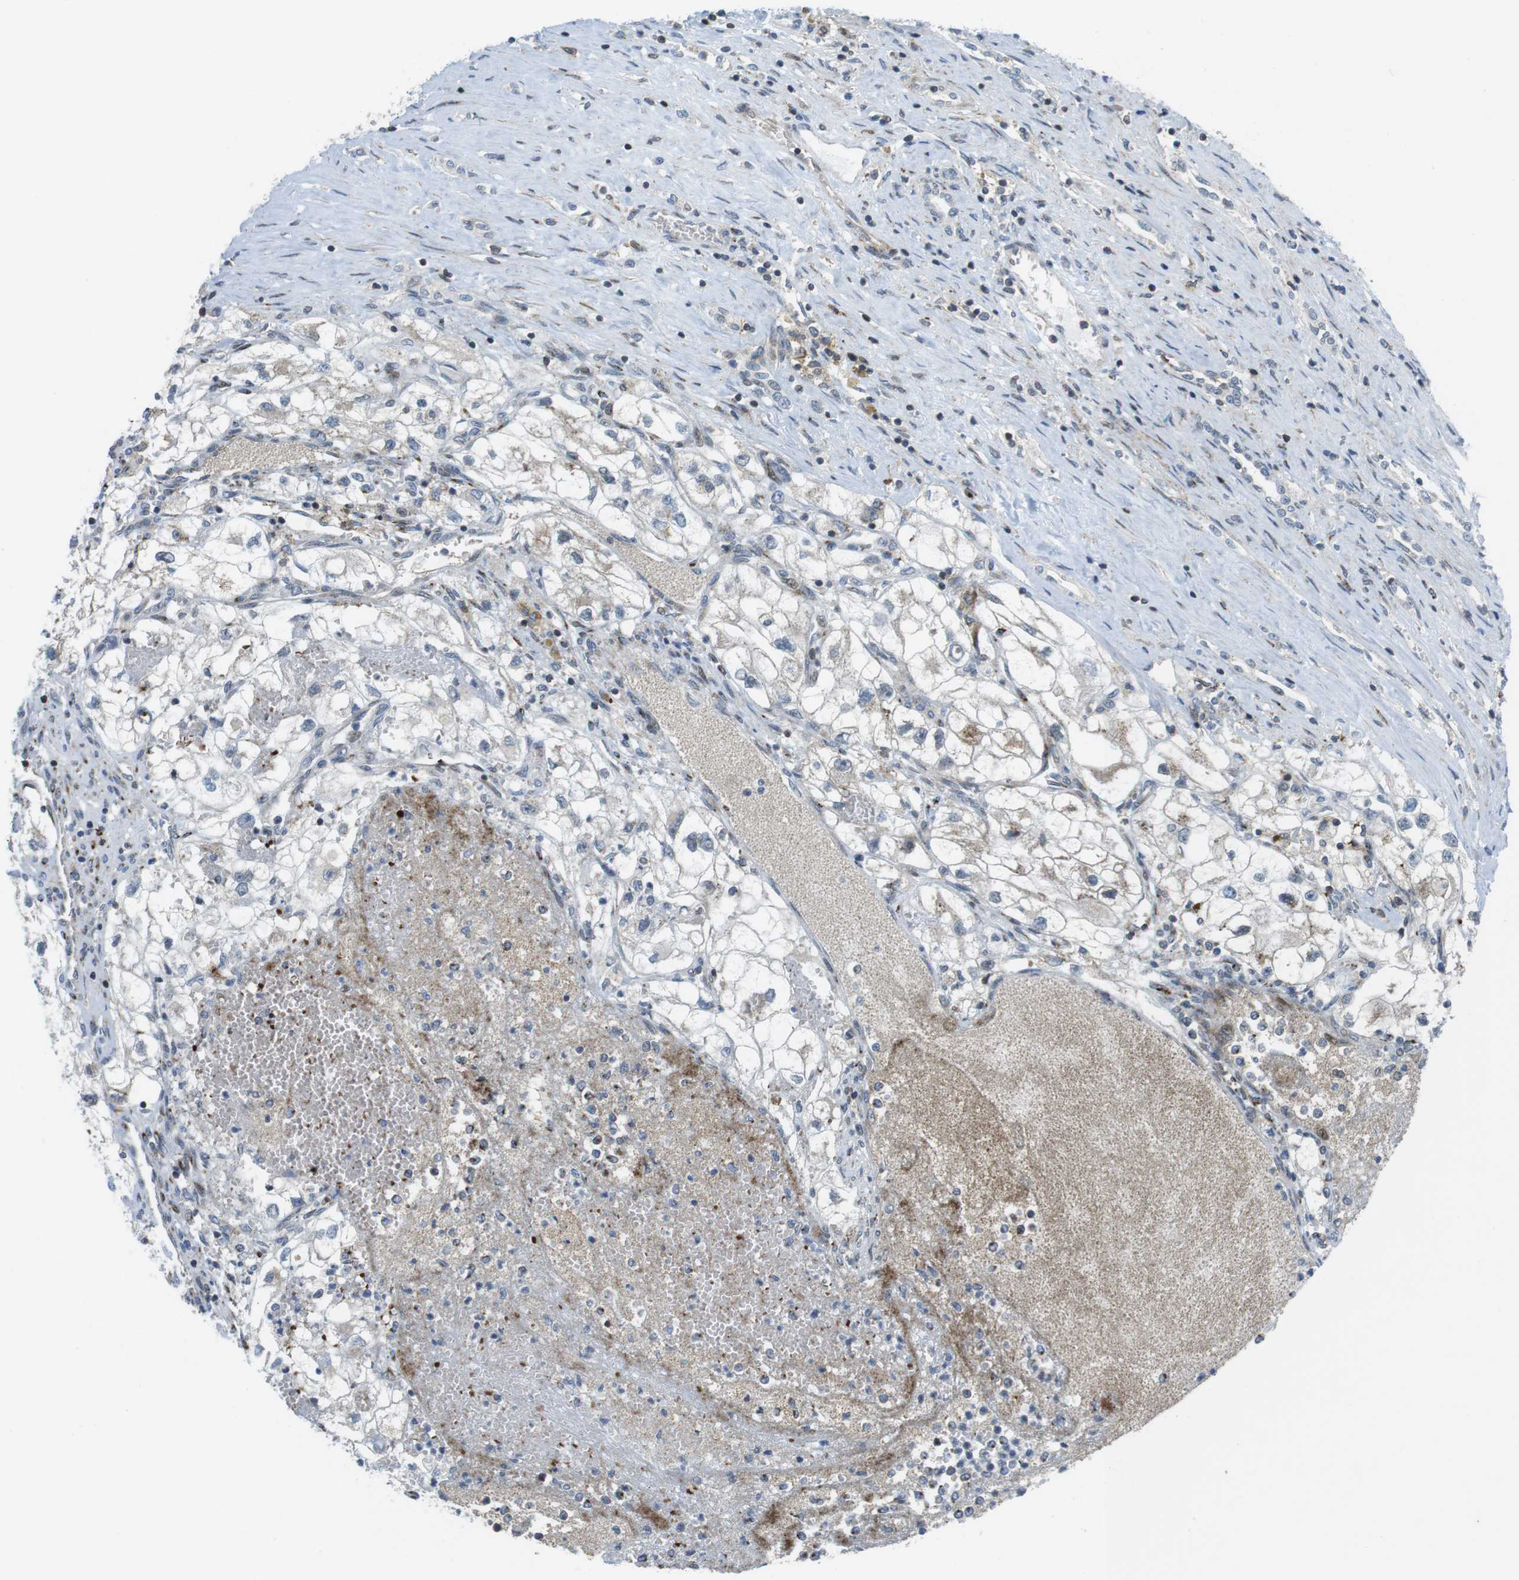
{"staining": {"intensity": "negative", "quantity": "none", "location": "none"}, "tissue": "renal cancer", "cell_type": "Tumor cells", "image_type": "cancer", "snomed": [{"axis": "morphology", "description": "Adenocarcinoma, NOS"}, {"axis": "topography", "description": "Kidney"}], "caption": "Immunohistochemistry of adenocarcinoma (renal) reveals no expression in tumor cells.", "gene": "CUL7", "patient": {"sex": "female", "age": 70}}